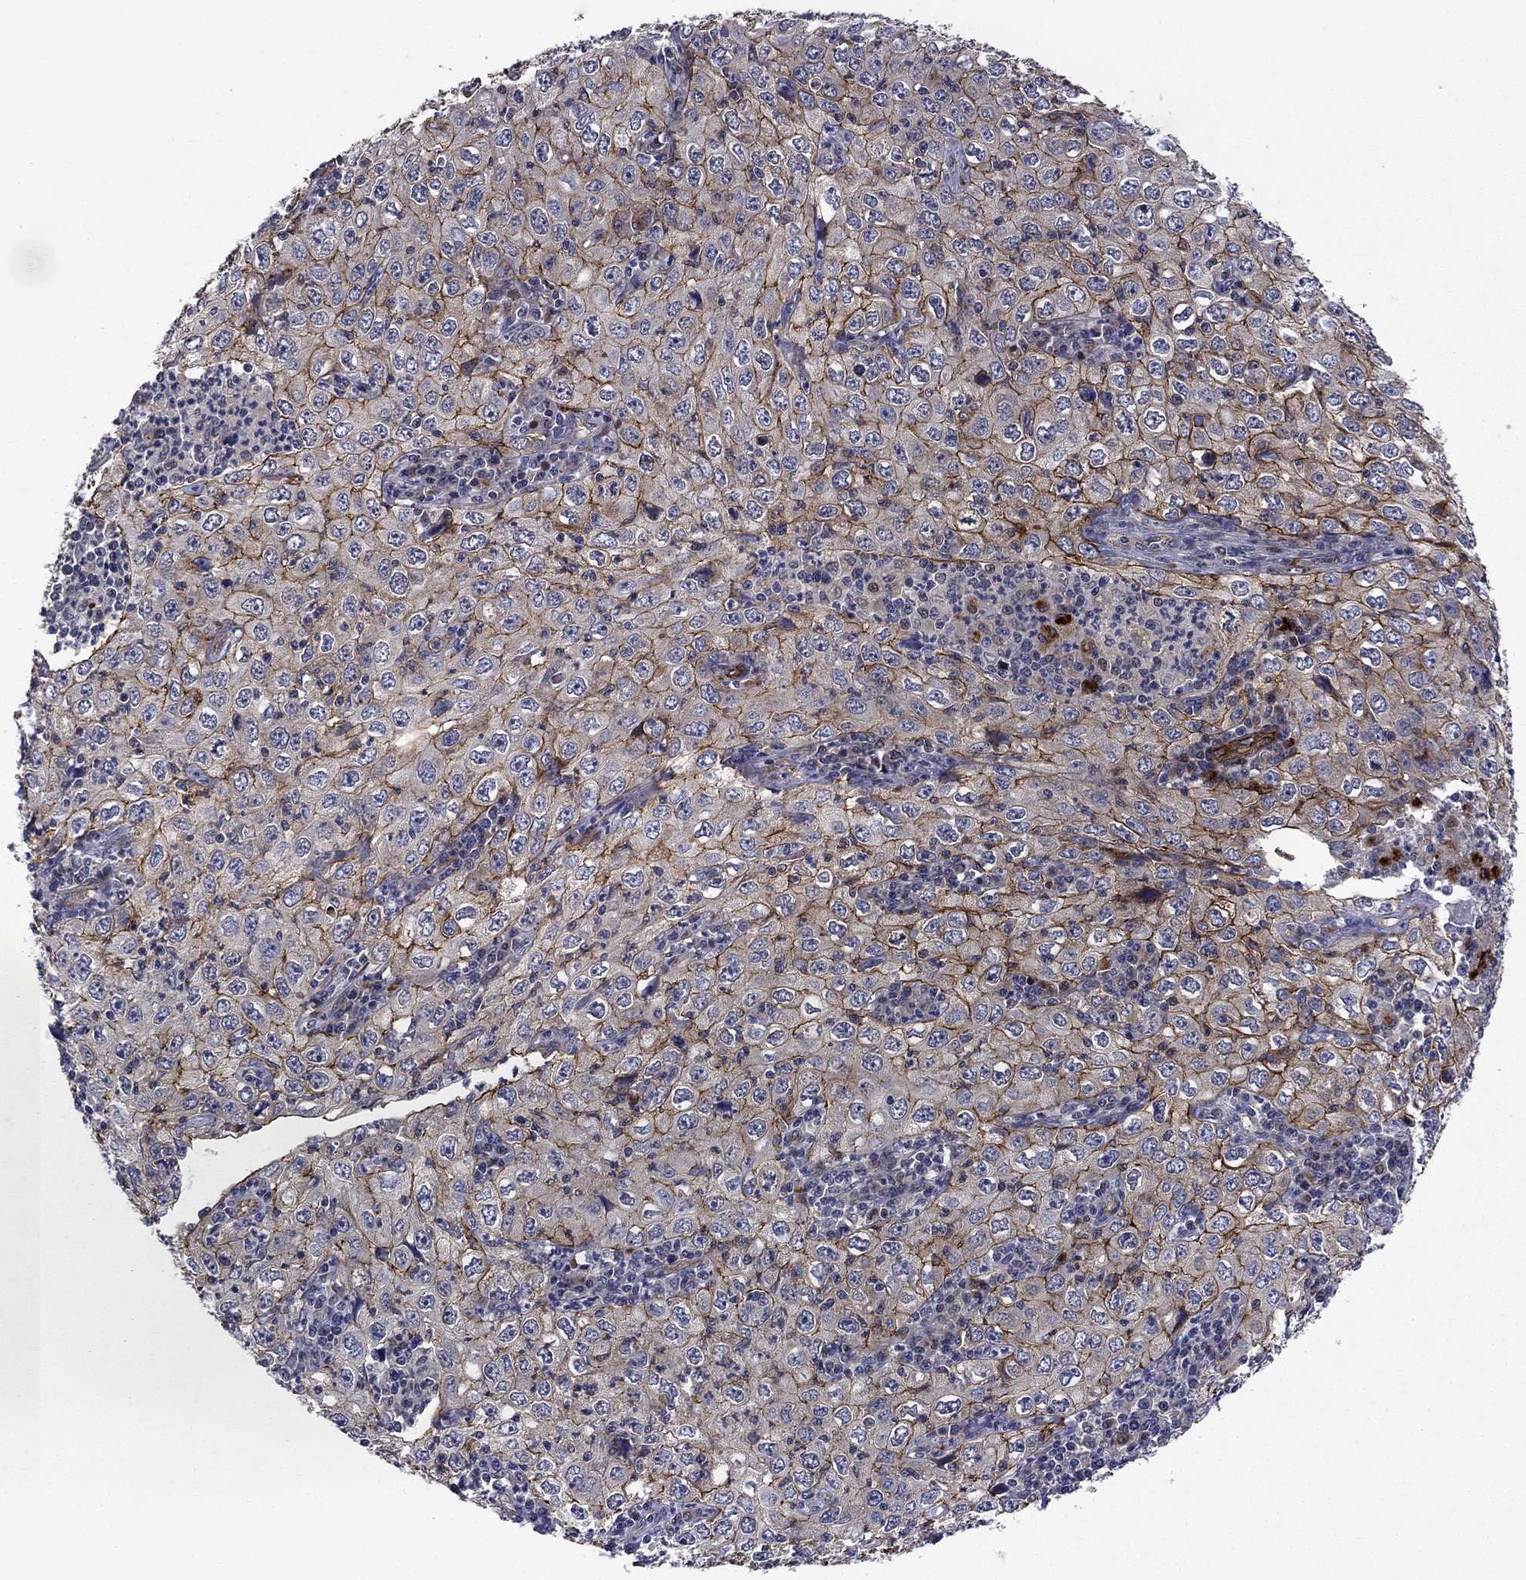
{"staining": {"intensity": "strong", "quantity": ">75%", "location": "cytoplasmic/membranous"}, "tissue": "cervical cancer", "cell_type": "Tumor cells", "image_type": "cancer", "snomed": [{"axis": "morphology", "description": "Squamous cell carcinoma, NOS"}, {"axis": "topography", "description": "Cervix"}], "caption": "Immunohistochemistry (DAB (3,3'-diaminobenzidine)) staining of human squamous cell carcinoma (cervical) demonstrates strong cytoplasmic/membranous protein expression in approximately >75% of tumor cells. (IHC, brightfield microscopy, high magnification).", "gene": "SLC7A1", "patient": {"sex": "female", "age": 24}}